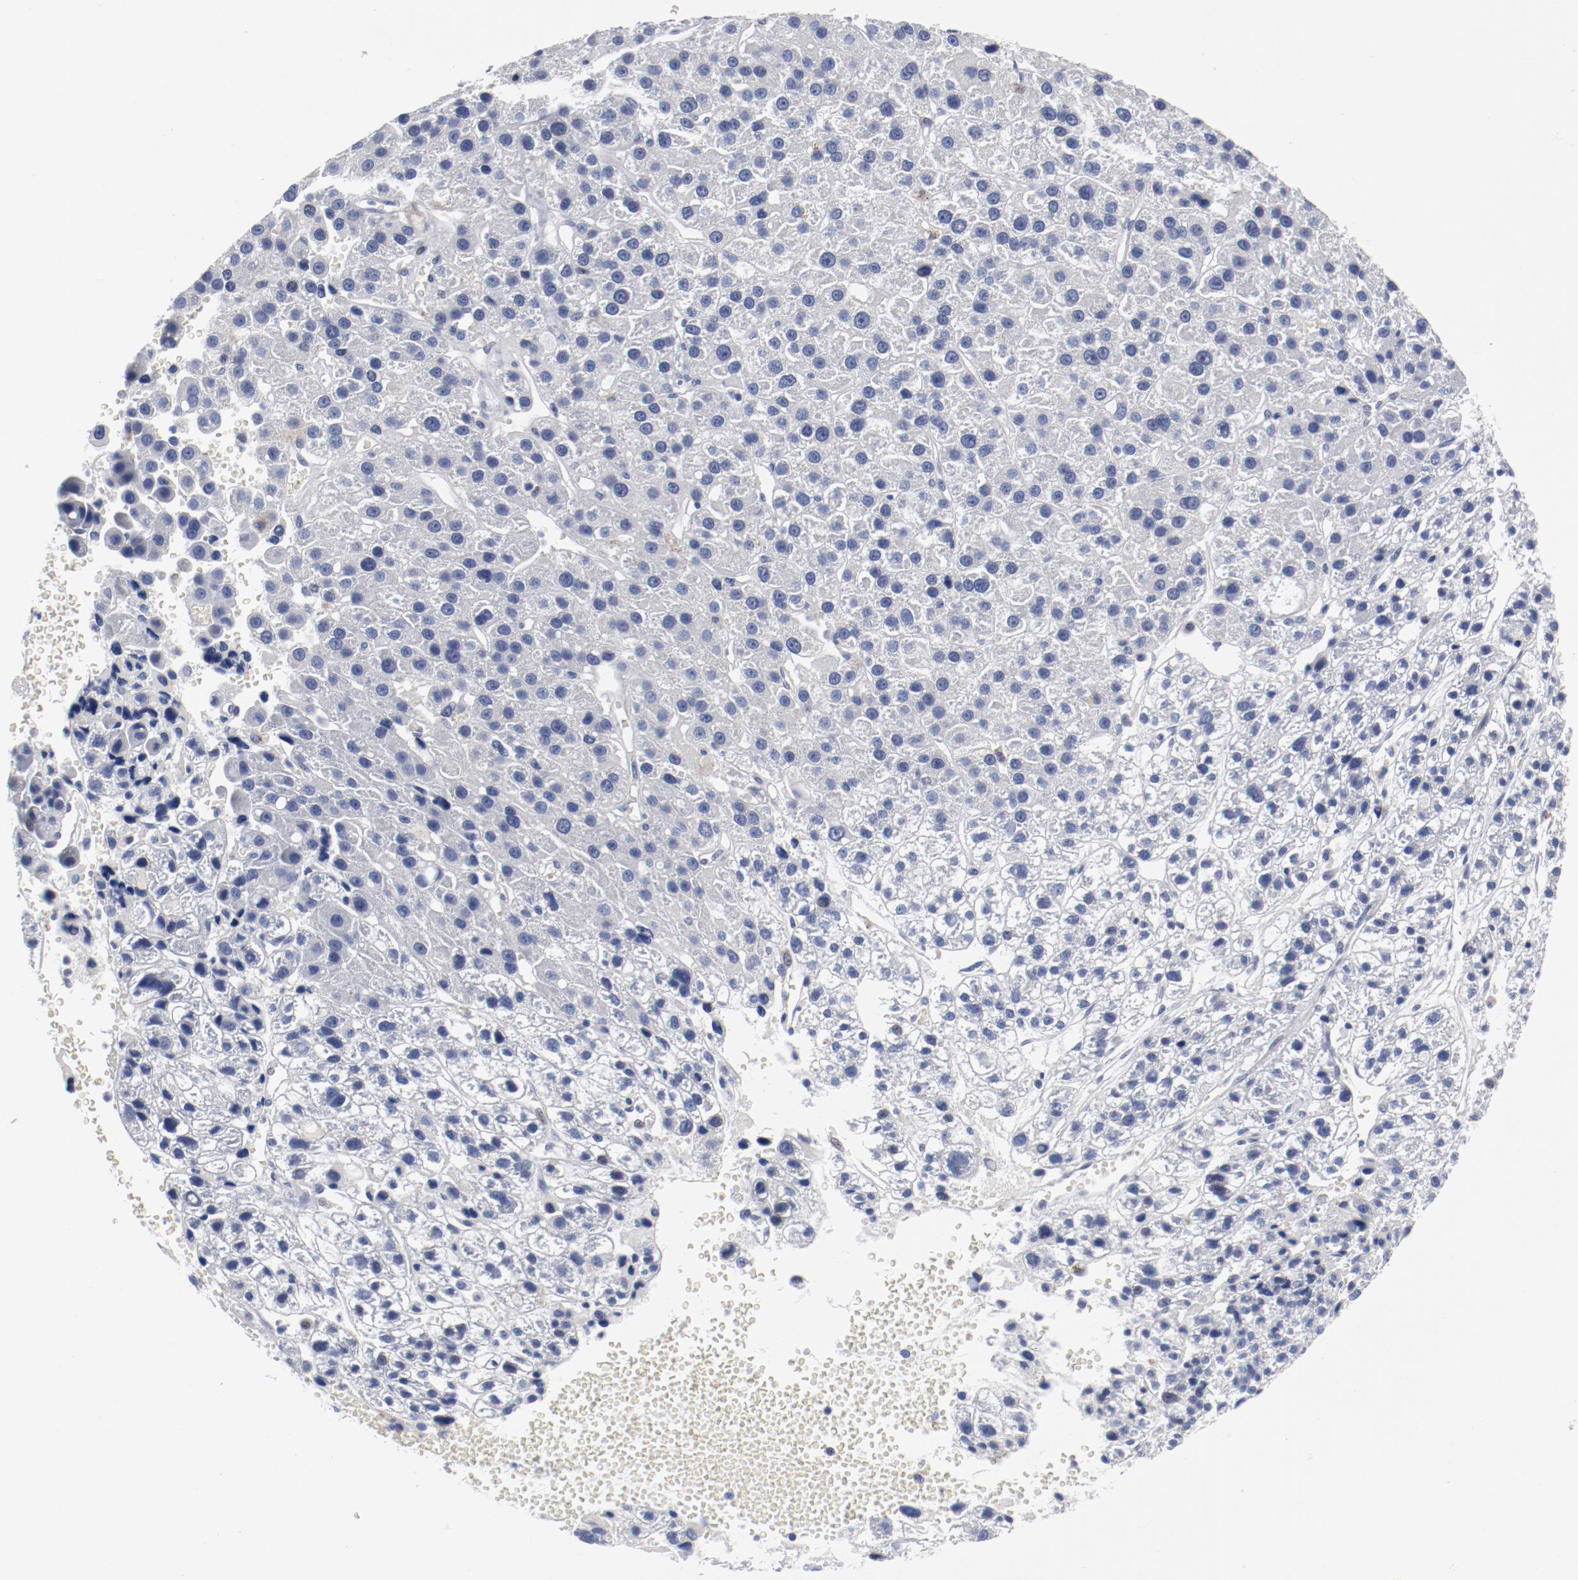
{"staining": {"intensity": "negative", "quantity": "none", "location": "none"}, "tissue": "liver cancer", "cell_type": "Tumor cells", "image_type": "cancer", "snomed": [{"axis": "morphology", "description": "Carcinoma, Hepatocellular, NOS"}, {"axis": "topography", "description": "Liver"}], "caption": "Tumor cells show no significant protein staining in liver hepatocellular carcinoma. (DAB immunohistochemistry (IHC), high magnification).", "gene": "KCNK13", "patient": {"sex": "female", "age": 85}}